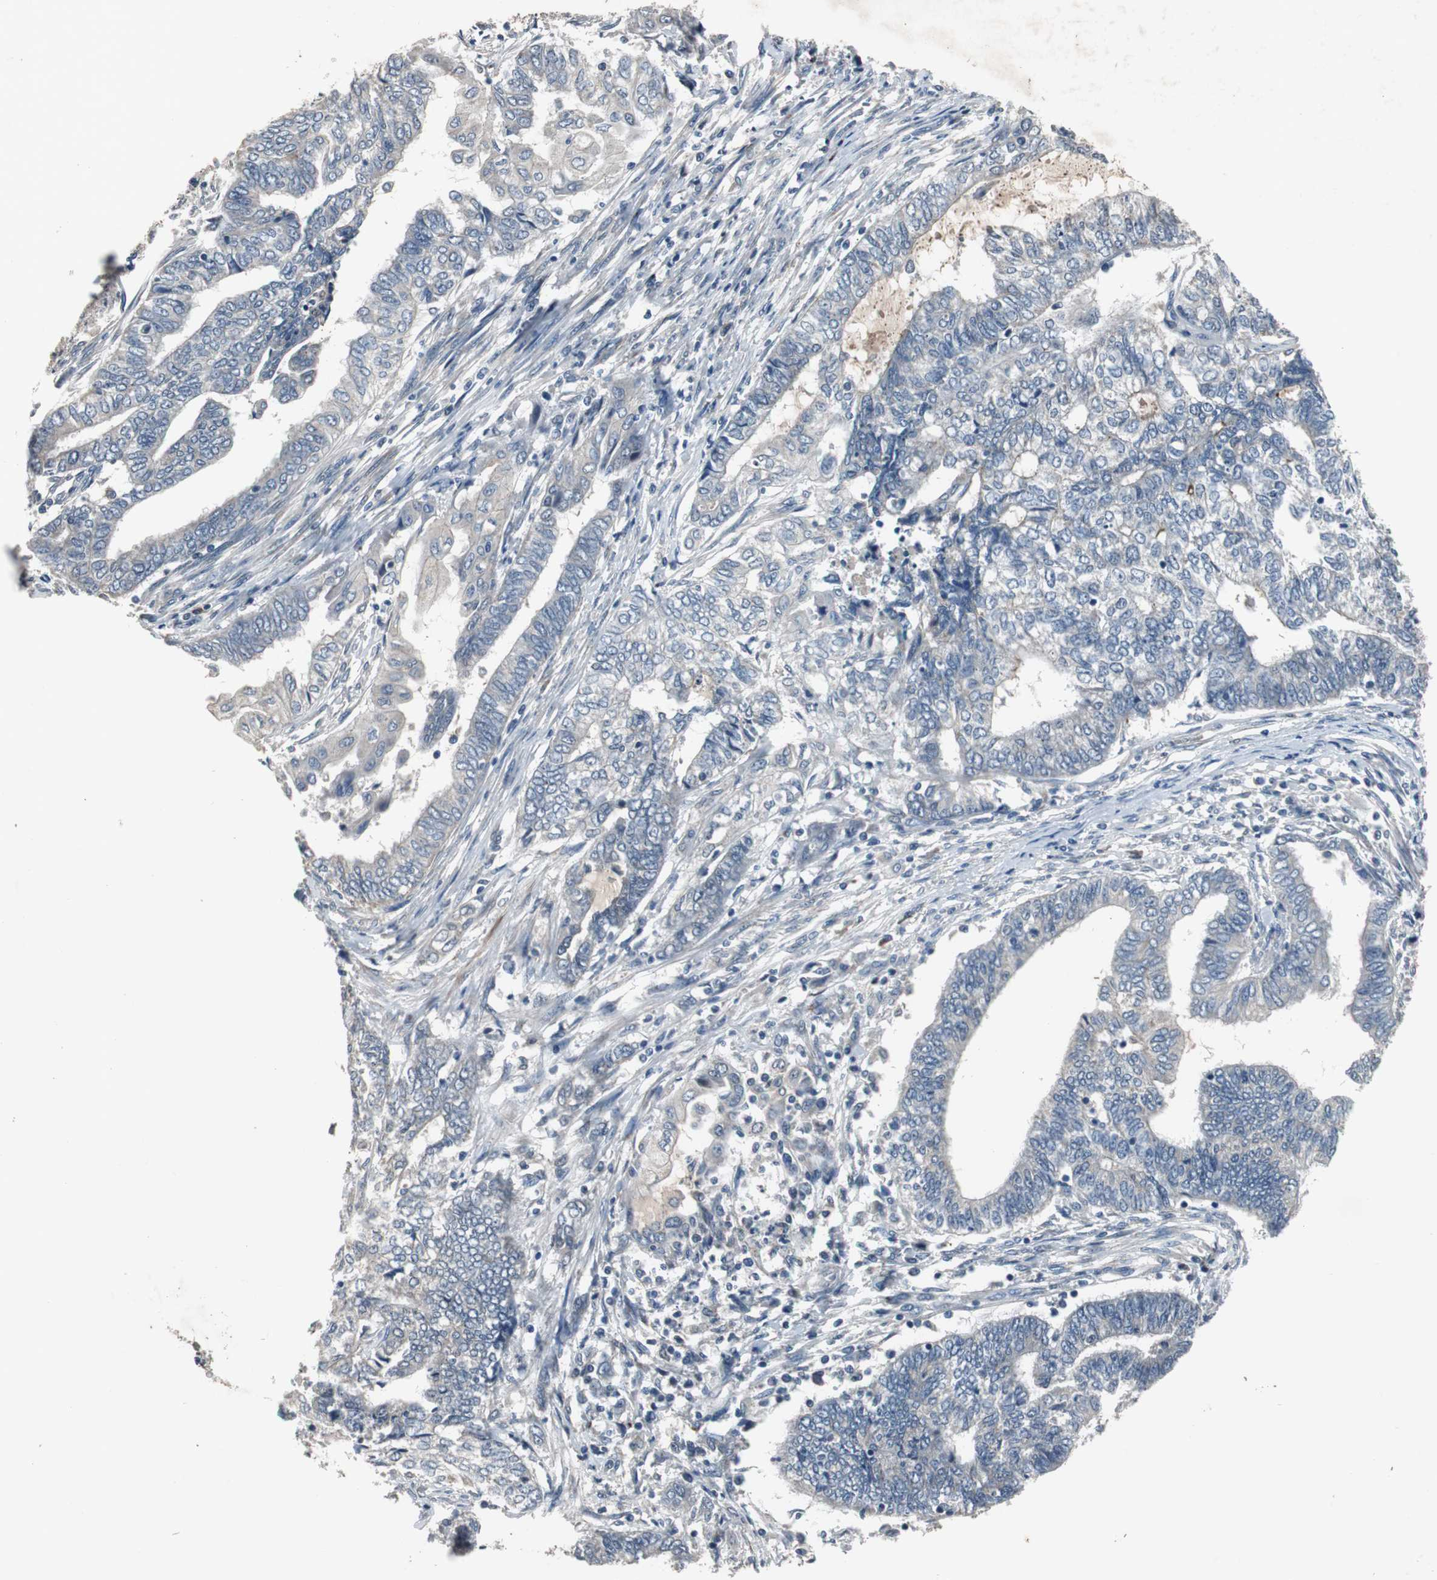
{"staining": {"intensity": "negative", "quantity": "none", "location": "none"}, "tissue": "endometrial cancer", "cell_type": "Tumor cells", "image_type": "cancer", "snomed": [{"axis": "morphology", "description": "Adenocarcinoma, NOS"}, {"axis": "topography", "description": "Uterus"}, {"axis": "topography", "description": "Endometrium"}], "caption": "An image of human endometrial cancer is negative for staining in tumor cells. Nuclei are stained in blue.", "gene": "PCYT1B", "patient": {"sex": "female", "age": 70}}